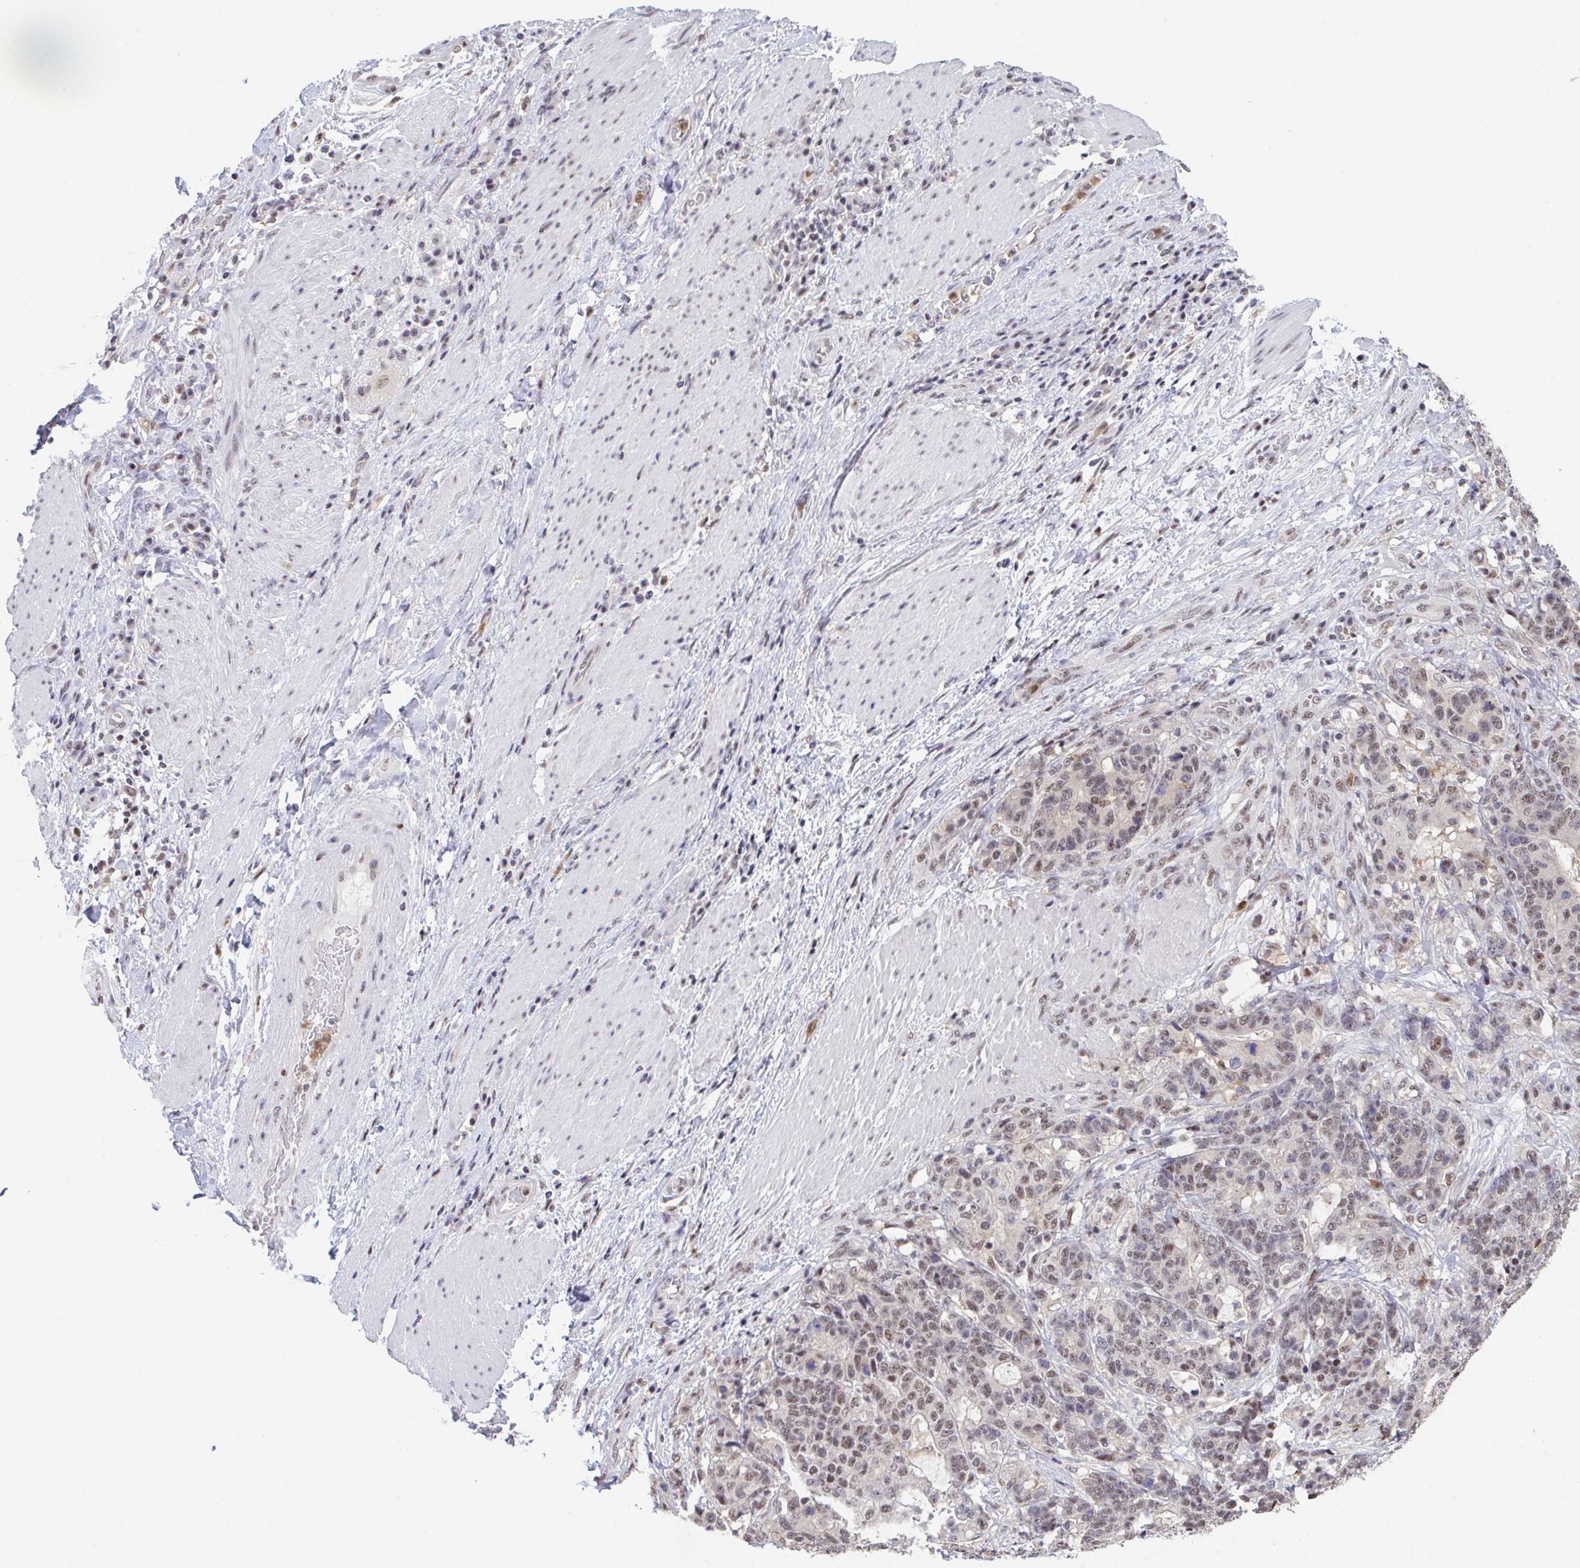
{"staining": {"intensity": "moderate", "quantity": ">75%", "location": "nuclear"}, "tissue": "stomach cancer", "cell_type": "Tumor cells", "image_type": "cancer", "snomed": [{"axis": "morphology", "description": "Normal tissue, NOS"}, {"axis": "morphology", "description": "Adenocarcinoma, NOS"}, {"axis": "topography", "description": "Stomach"}], "caption": "A photomicrograph of human adenocarcinoma (stomach) stained for a protein exhibits moderate nuclear brown staining in tumor cells.", "gene": "OR6K3", "patient": {"sex": "female", "age": 64}}